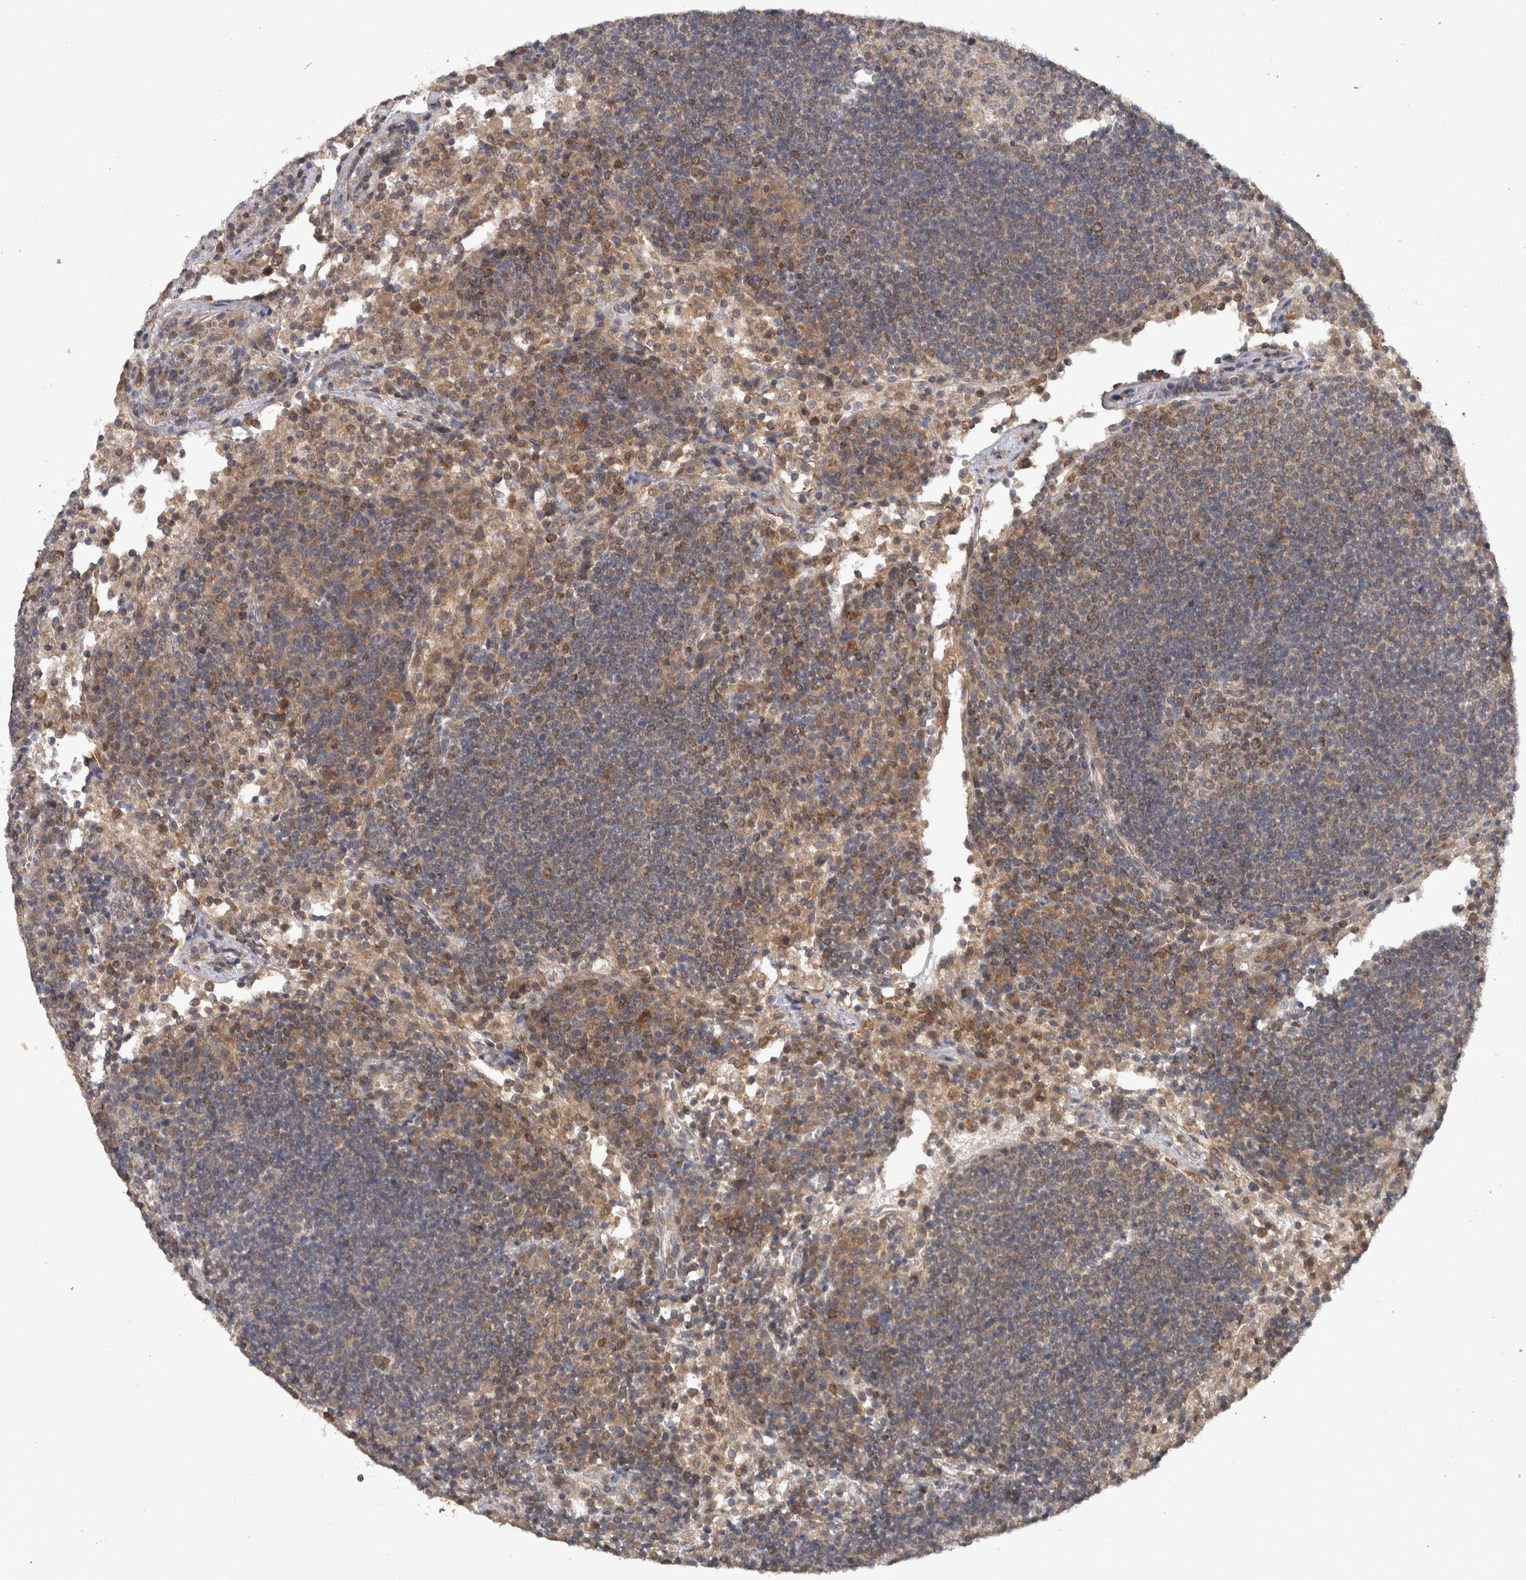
{"staining": {"intensity": "weak", "quantity": ">75%", "location": "cytoplasmic/membranous"}, "tissue": "lymph node", "cell_type": "Germinal center cells", "image_type": "normal", "snomed": [{"axis": "morphology", "description": "Normal tissue, NOS"}, {"axis": "topography", "description": "Lymph node"}], "caption": "Brown immunohistochemical staining in benign lymph node displays weak cytoplasmic/membranous staining in approximately >75% of germinal center cells. (DAB IHC with brightfield microscopy, high magnification).", "gene": "HMOX2", "patient": {"sex": "female", "age": 53}}